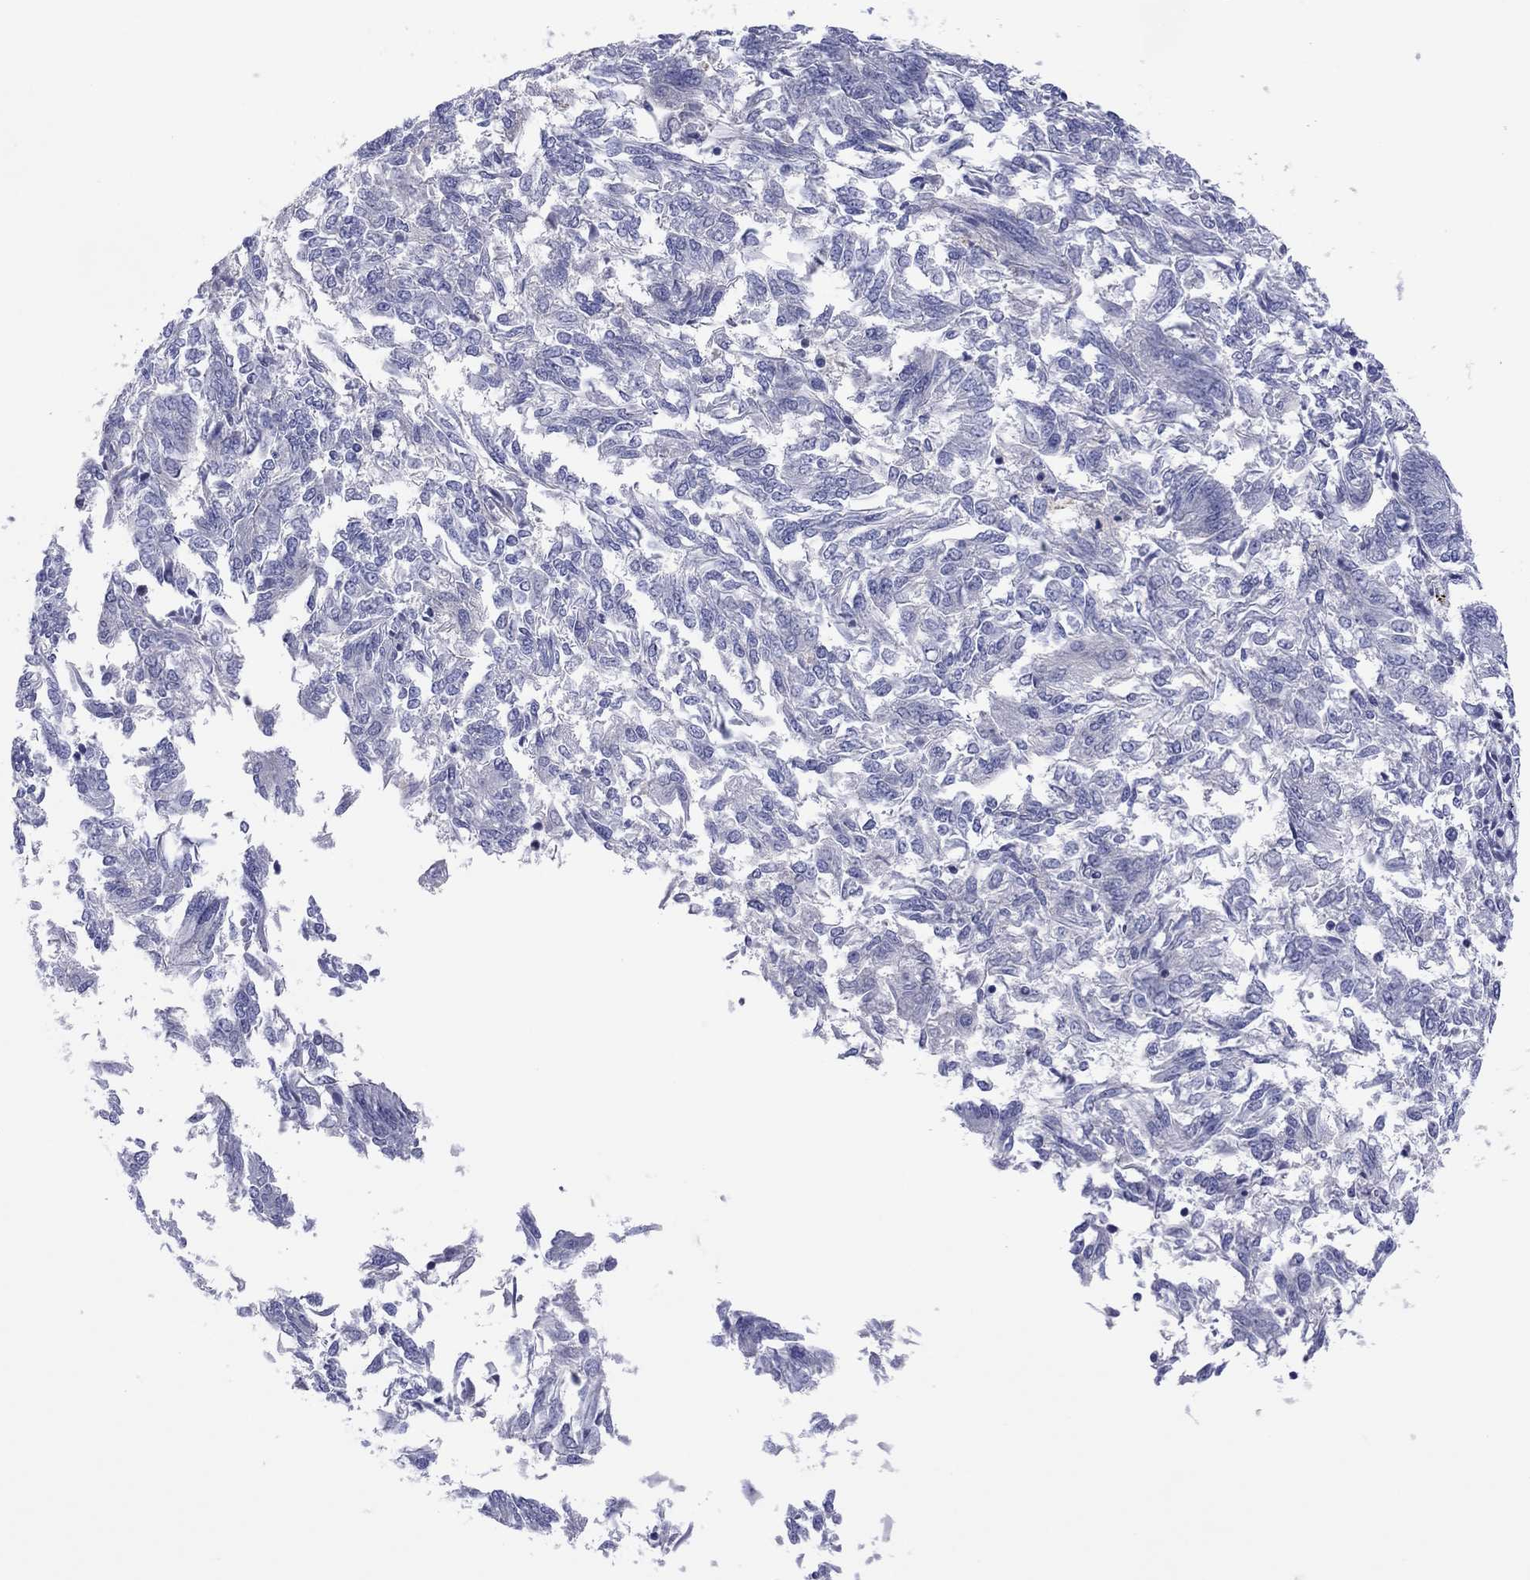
{"staining": {"intensity": "negative", "quantity": "none", "location": "none"}, "tissue": "endometrial cancer", "cell_type": "Tumor cells", "image_type": "cancer", "snomed": [{"axis": "morphology", "description": "Adenocarcinoma, NOS"}, {"axis": "topography", "description": "Endometrium"}], "caption": "Human endometrial adenocarcinoma stained for a protein using immunohistochemistry (IHC) demonstrates no positivity in tumor cells.", "gene": "CYP2B6", "patient": {"sex": "female", "age": 58}}